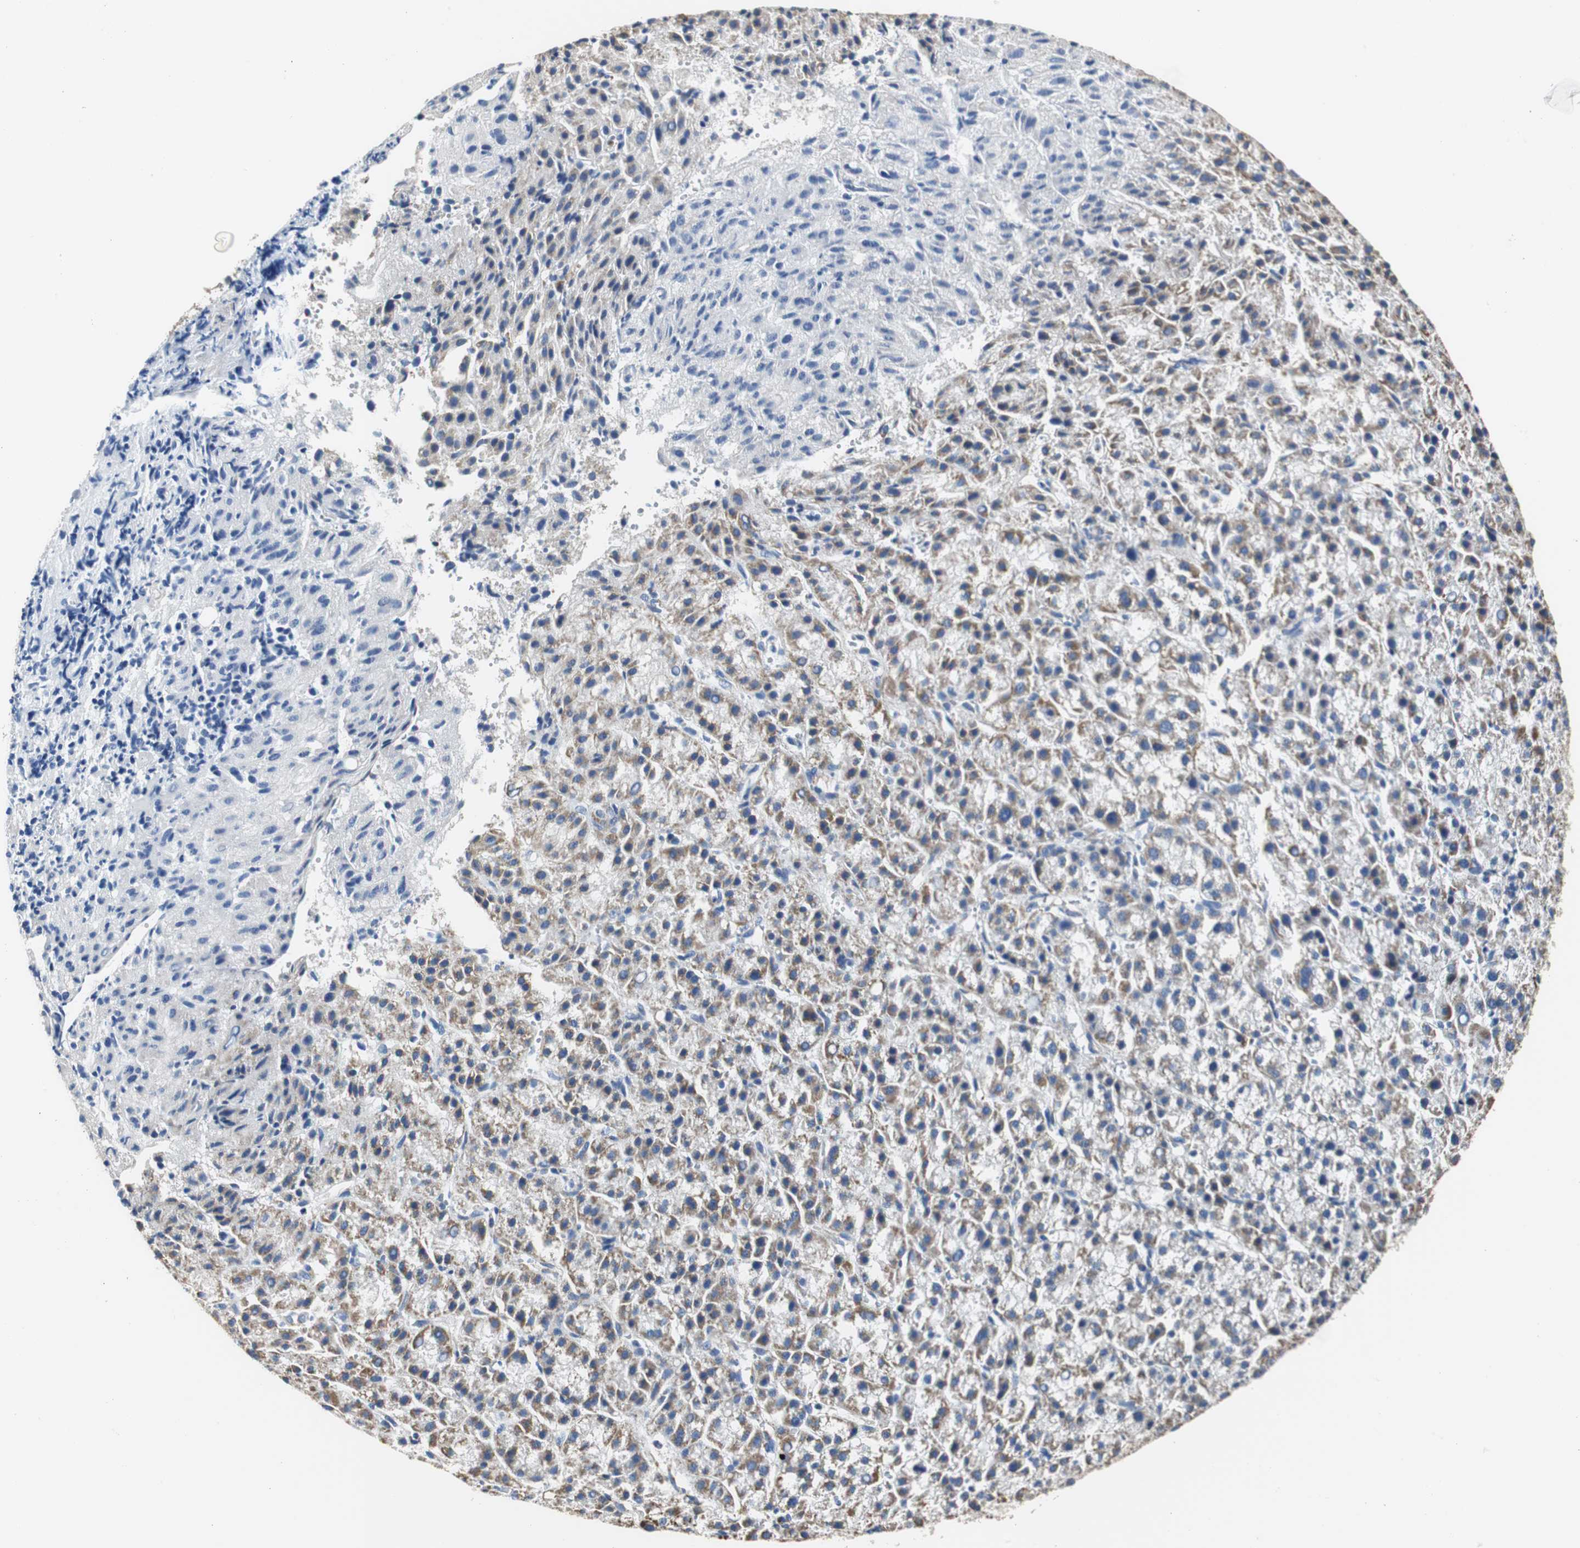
{"staining": {"intensity": "weak", "quantity": ">75%", "location": "cytoplasmic/membranous"}, "tissue": "liver cancer", "cell_type": "Tumor cells", "image_type": "cancer", "snomed": [{"axis": "morphology", "description": "Carcinoma, Hepatocellular, NOS"}, {"axis": "topography", "description": "Liver"}], "caption": "An image of liver hepatocellular carcinoma stained for a protein displays weak cytoplasmic/membranous brown staining in tumor cells. The protein is shown in brown color, while the nuclei are stained blue.", "gene": "PCK1", "patient": {"sex": "female", "age": 58}}